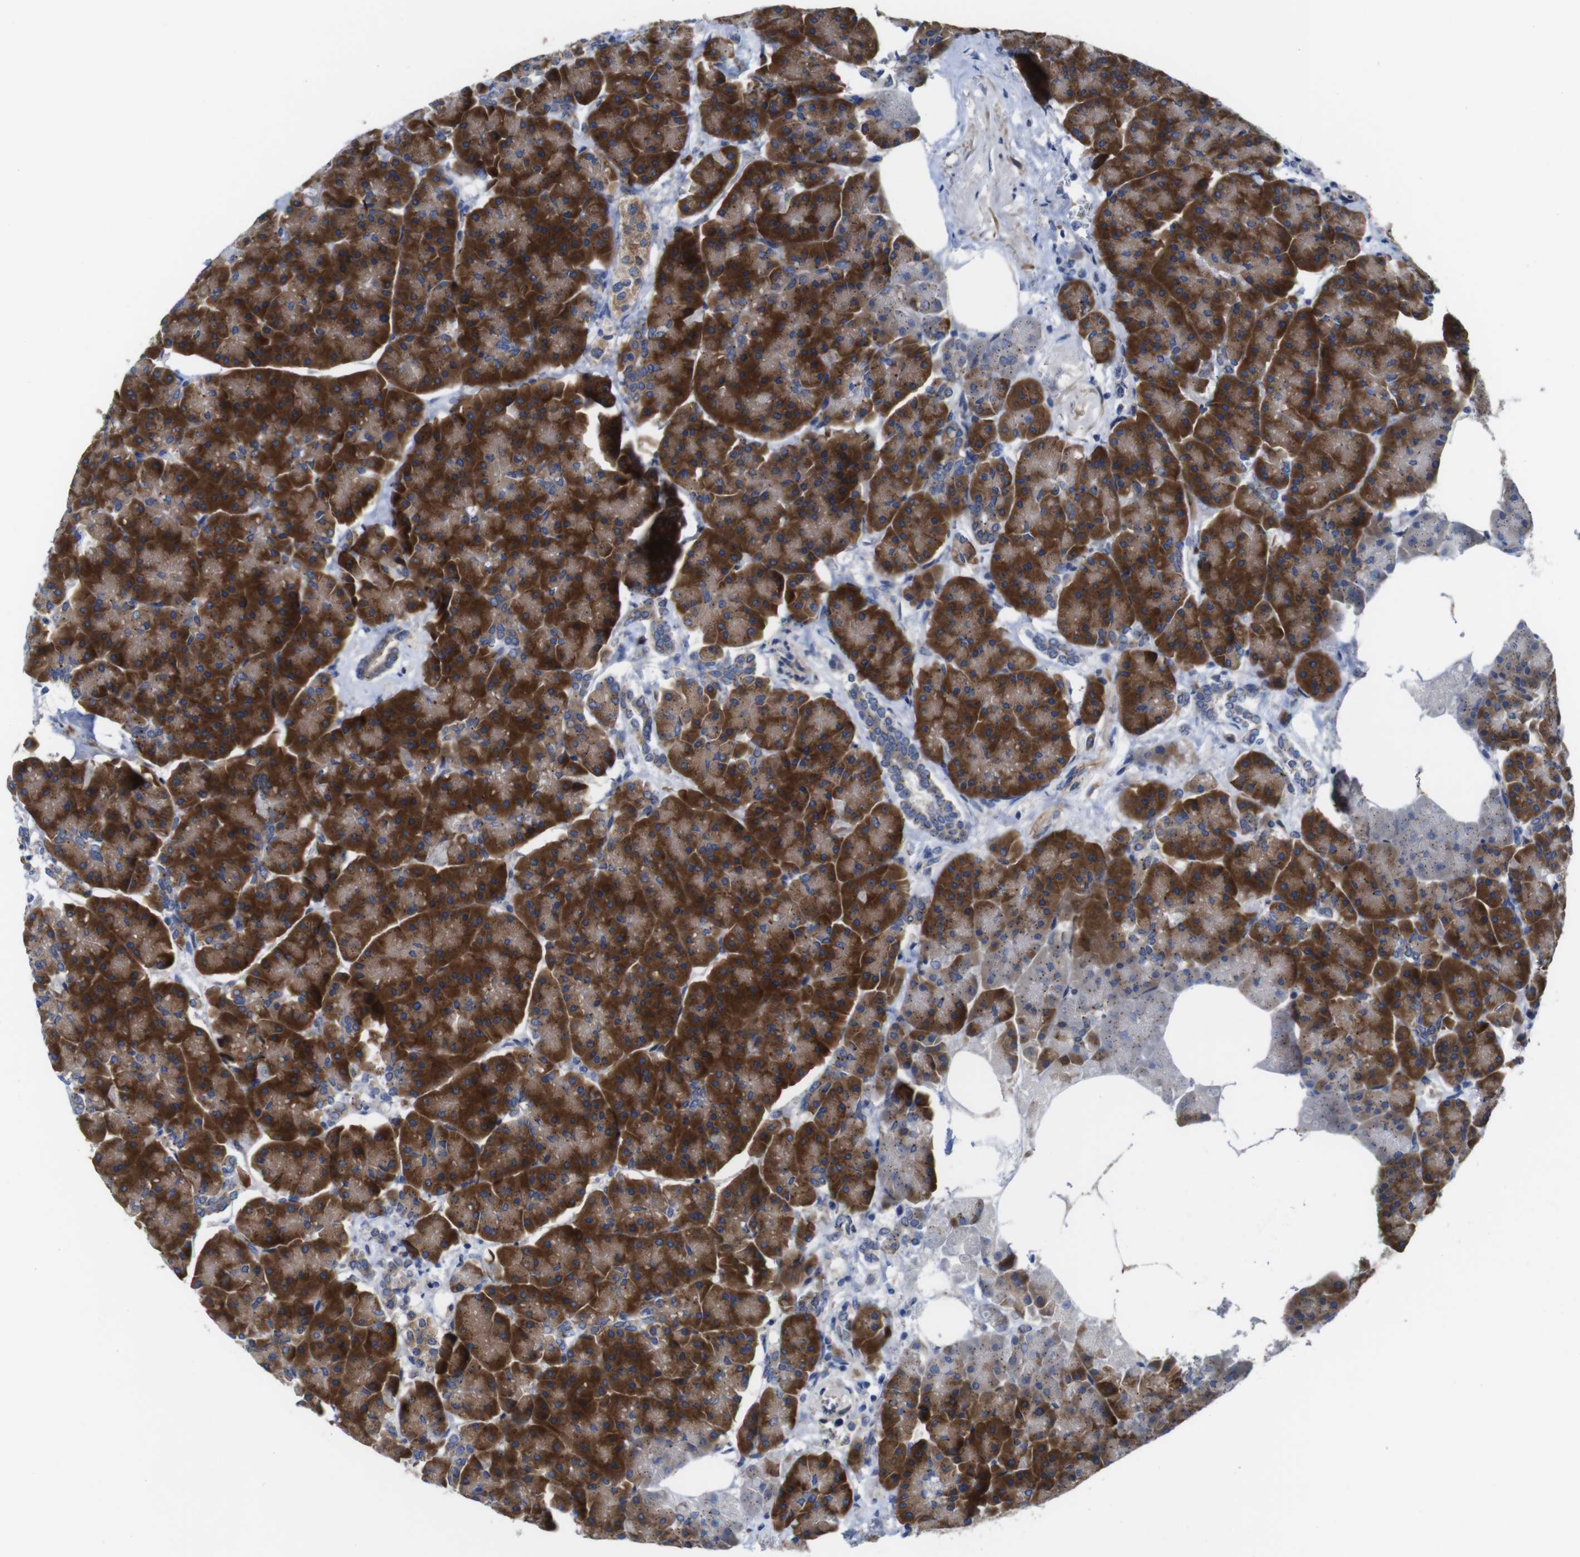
{"staining": {"intensity": "strong", "quantity": ">75%", "location": "cytoplasmic/membranous"}, "tissue": "pancreas", "cell_type": "Exocrine glandular cells", "image_type": "normal", "snomed": [{"axis": "morphology", "description": "Normal tissue, NOS"}, {"axis": "topography", "description": "Pancreas"}], "caption": "Immunohistochemical staining of benign human pancreas reveals high levels of strong cytoplasmic/membranous staining in approximately >75% of exocrine glandular cells. (brown staining indicates protein expression, while blue staining denotes nuclei).", "gene": "DDRGK1", "patient": {"sex": "female", "age": 70}}